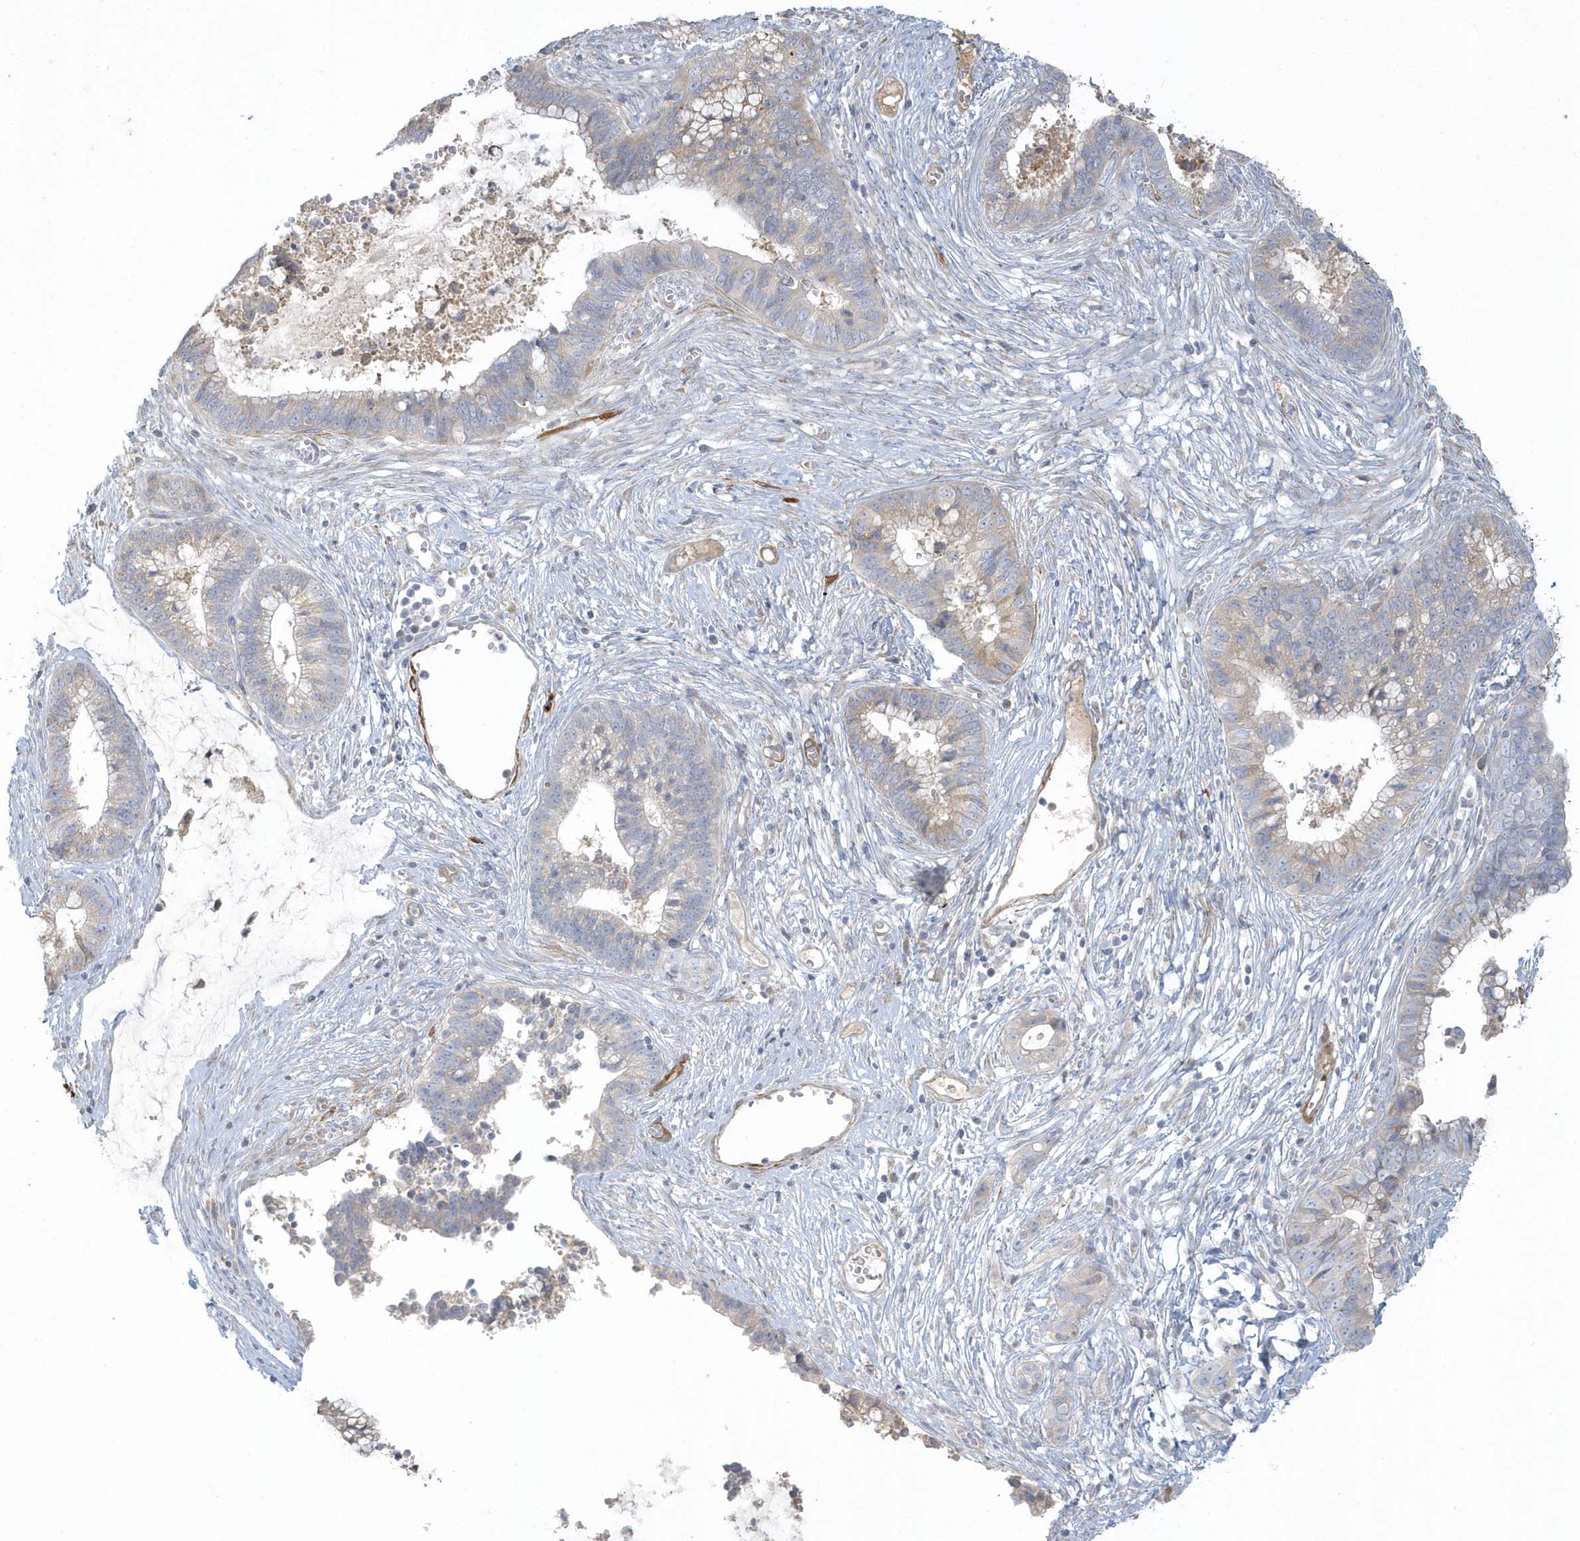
{"staining": {"intensity": "weak", "quantity": "<25%", "location": "cytoplasmic/membranous"}, "tissue": "cervical cancer", "cell_type": "Tumor cells", "image_type": "cancer", "snomed": [{"axis": "morphology", "description": "Adenocarcinoma, NOS"}, {"axis": "topography", "description": "Cervix"}], "caption": "Photomicrograph shows no significant protein positivity in tumor cells of cervical cancer.", "gene": "THADA", "patient": {"sex": "female", "age": 44}}